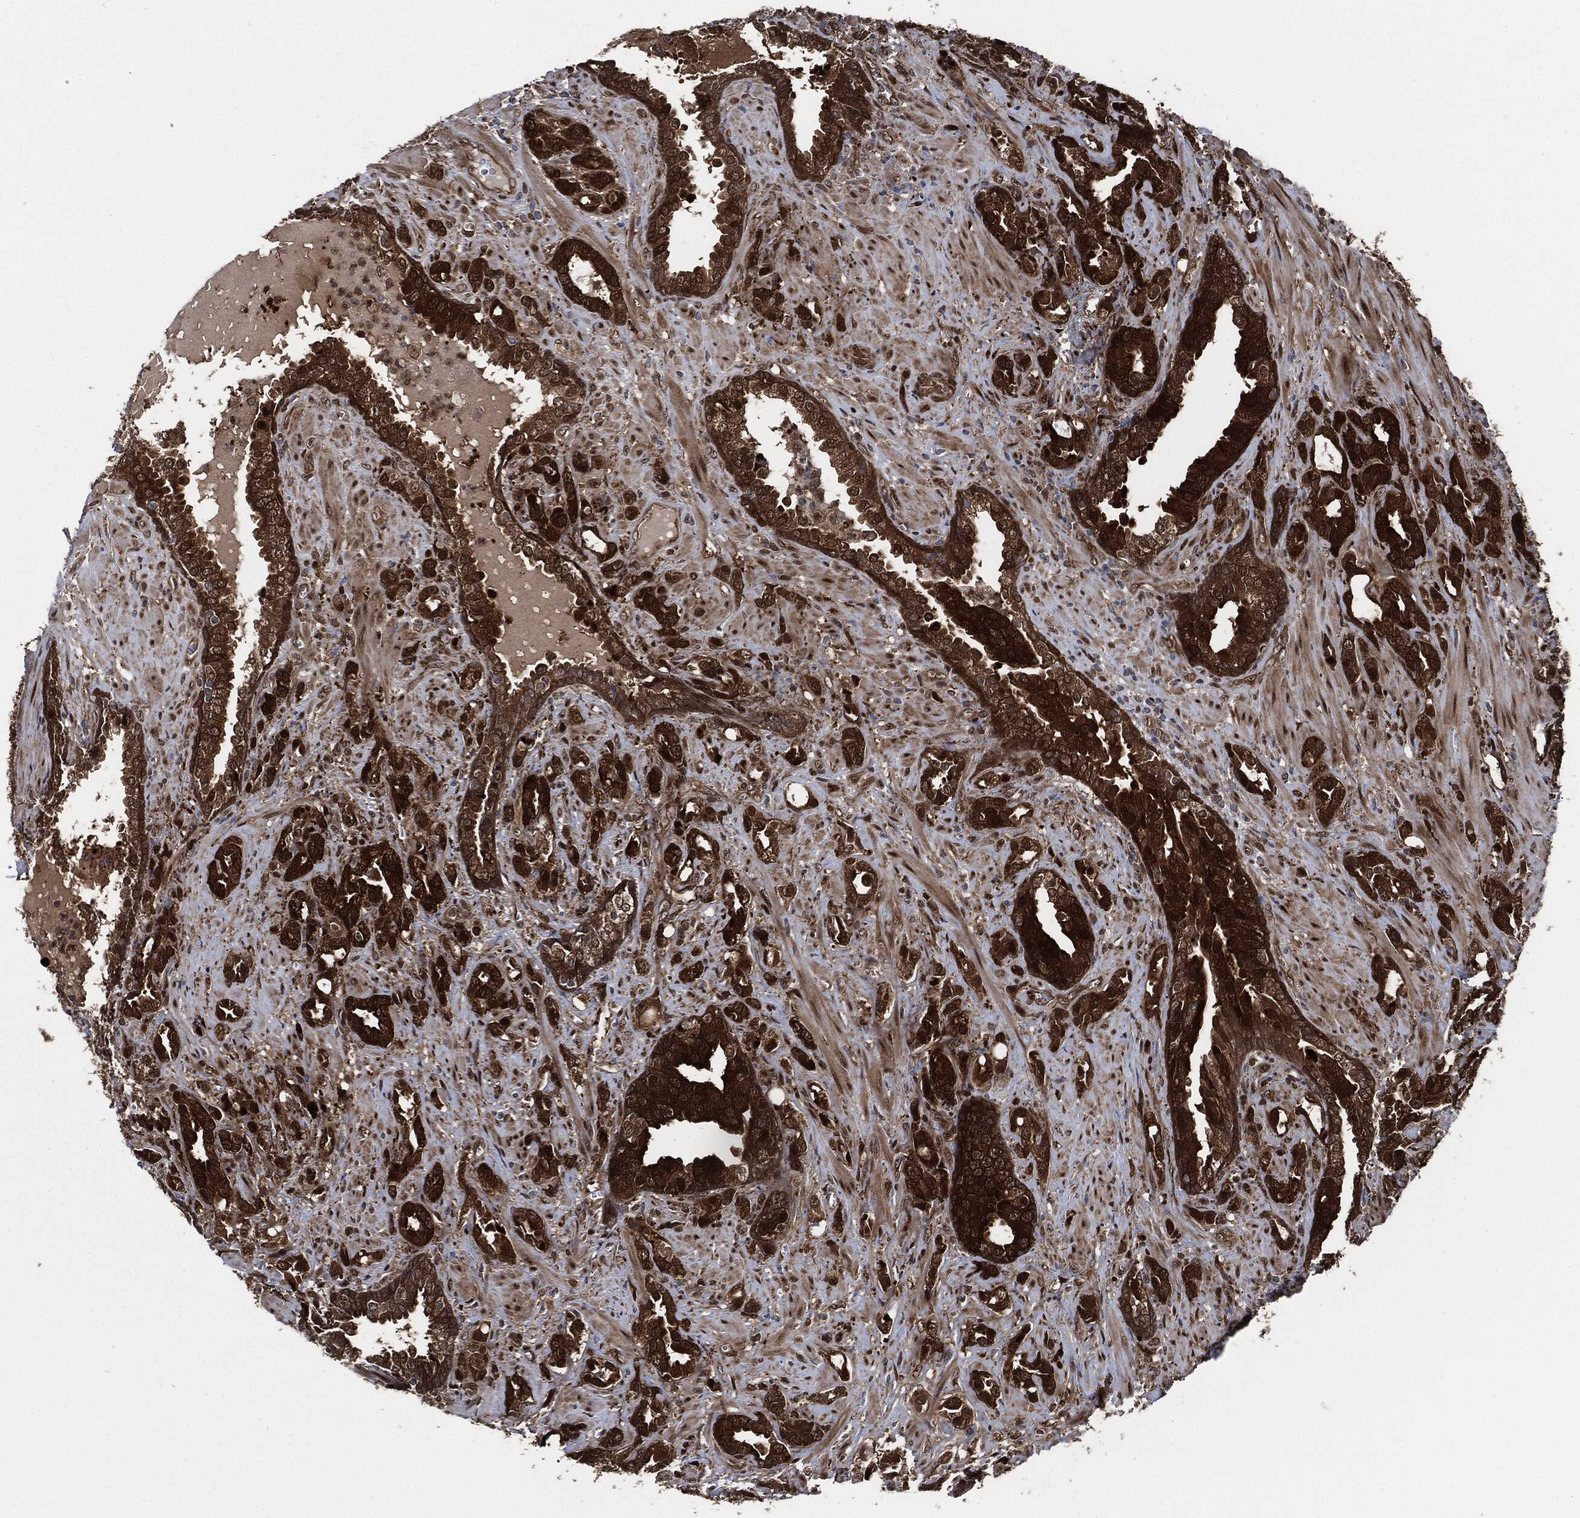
{"staining": {"intensity": "strong", "quantity": ">75%", "location": "cytoplasmic/membranous,nuclear"}, "tissue": "prostate cancer", "cell_type": "Tumor cells", "image_type": "cancer", "snomed": [{"axis": "morphology", "description": "Adenocarcinoma, NOS"}, {"axis": "topography", "description": "Prostate"}], "caption": "Protein analysis of prostate cancer tissue shows strong cytoplasmic/membranous and nuclear expression in about >75% of tumor cells.", "gene": "DCTN1", "patient": {"sex": "male", "age": 57}}